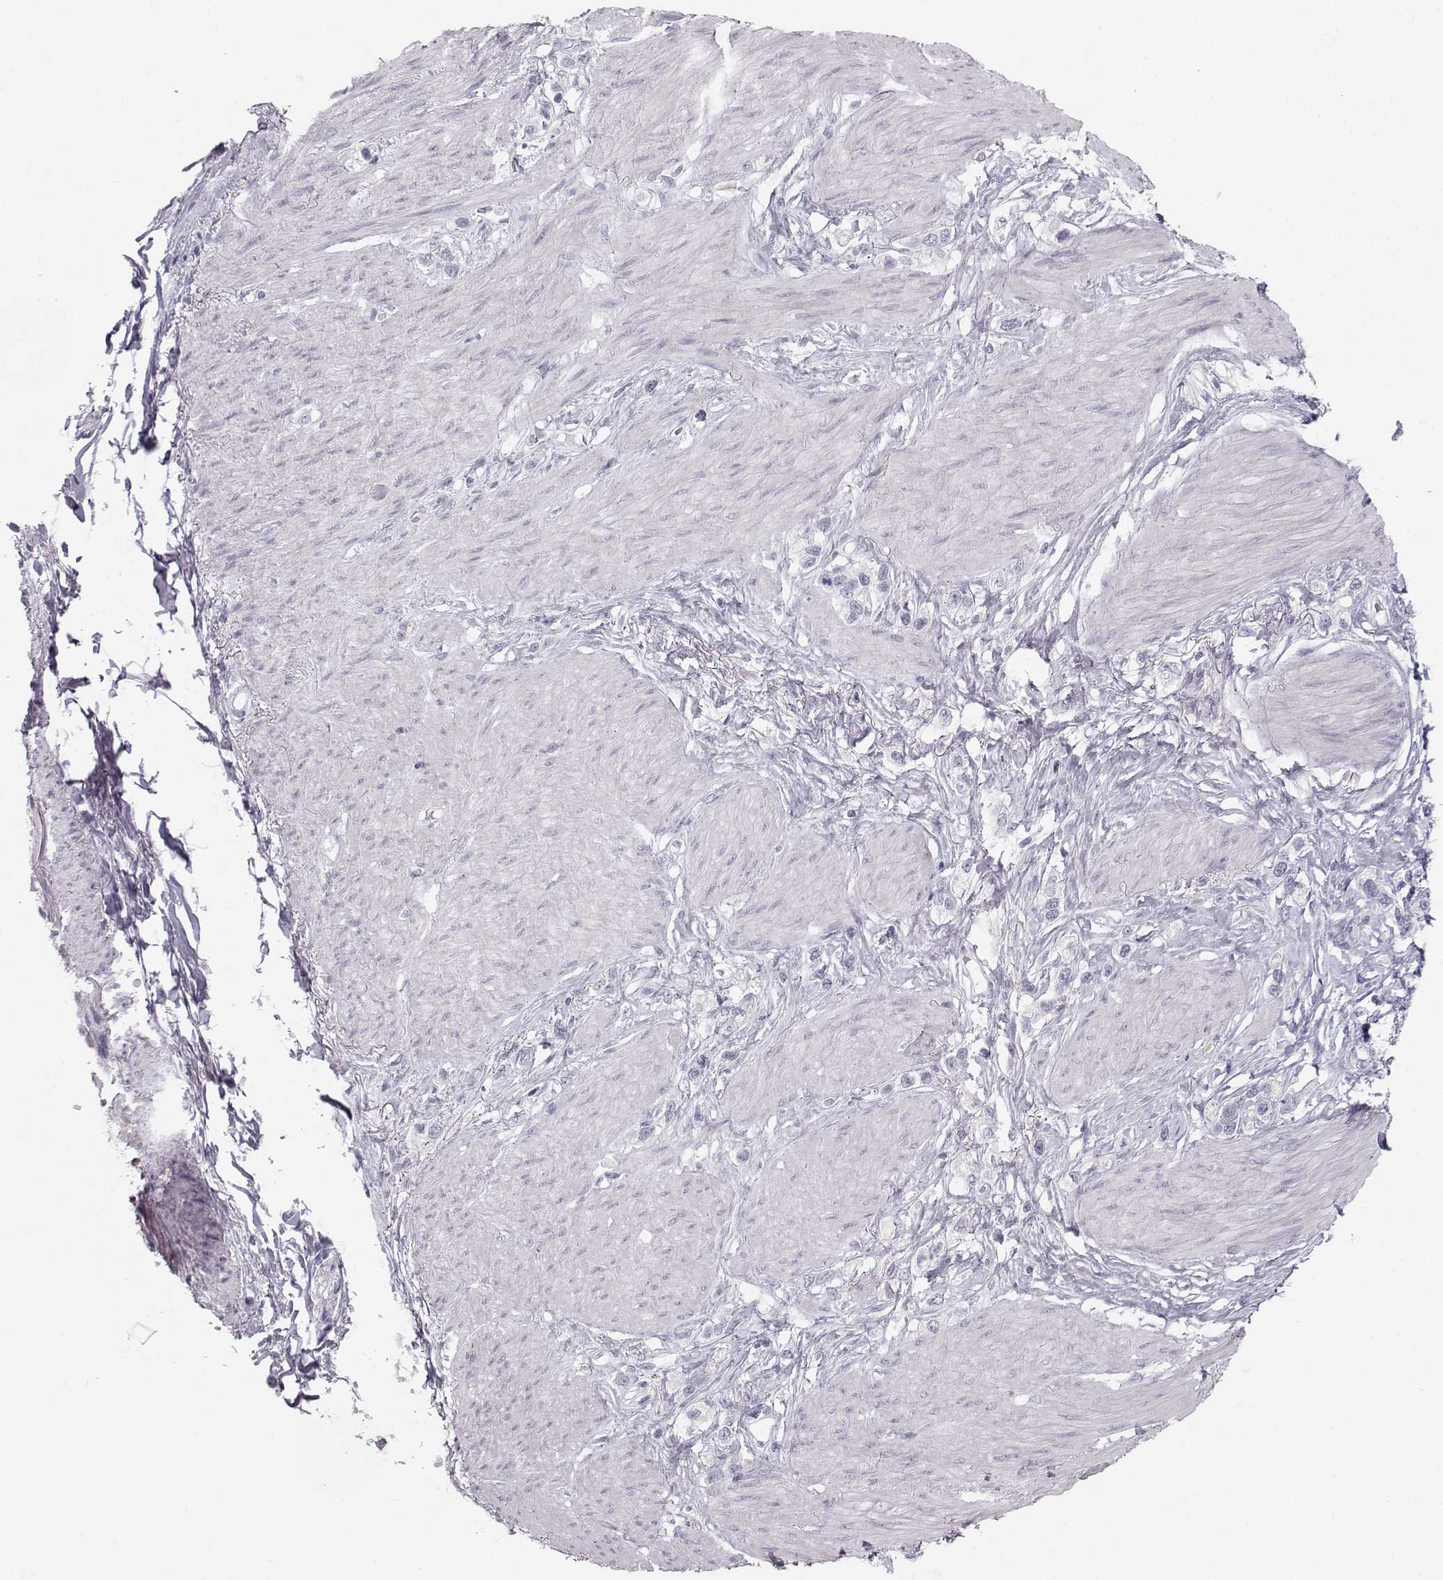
{"staining": {"intensity": "negative", "quantity": "none", "location": "none"}, "tissue": "stomach cancer", "cell_type": "Tumor cells", "image_type": "cancer", "snomed": [{"axis": "morphology", "description": "Normal tissue, NOS"}, {"axis": "morphology", "description": "Adenocarcinoma, NOS"}, {"axis": "morphology", "description": "Adenocarcinoma, High grade"}, {"axis": "topography", "description": "Stomach, upper"}, {"axis": "topography", "description": "Stomach"}], "caption": "Protein analysis of stomach cancer (high-grade adenocarcinoma) shows no significant positivity in tumor cells.", "gene": "CASR", "patient": {"sex": "female", "age": 65}}